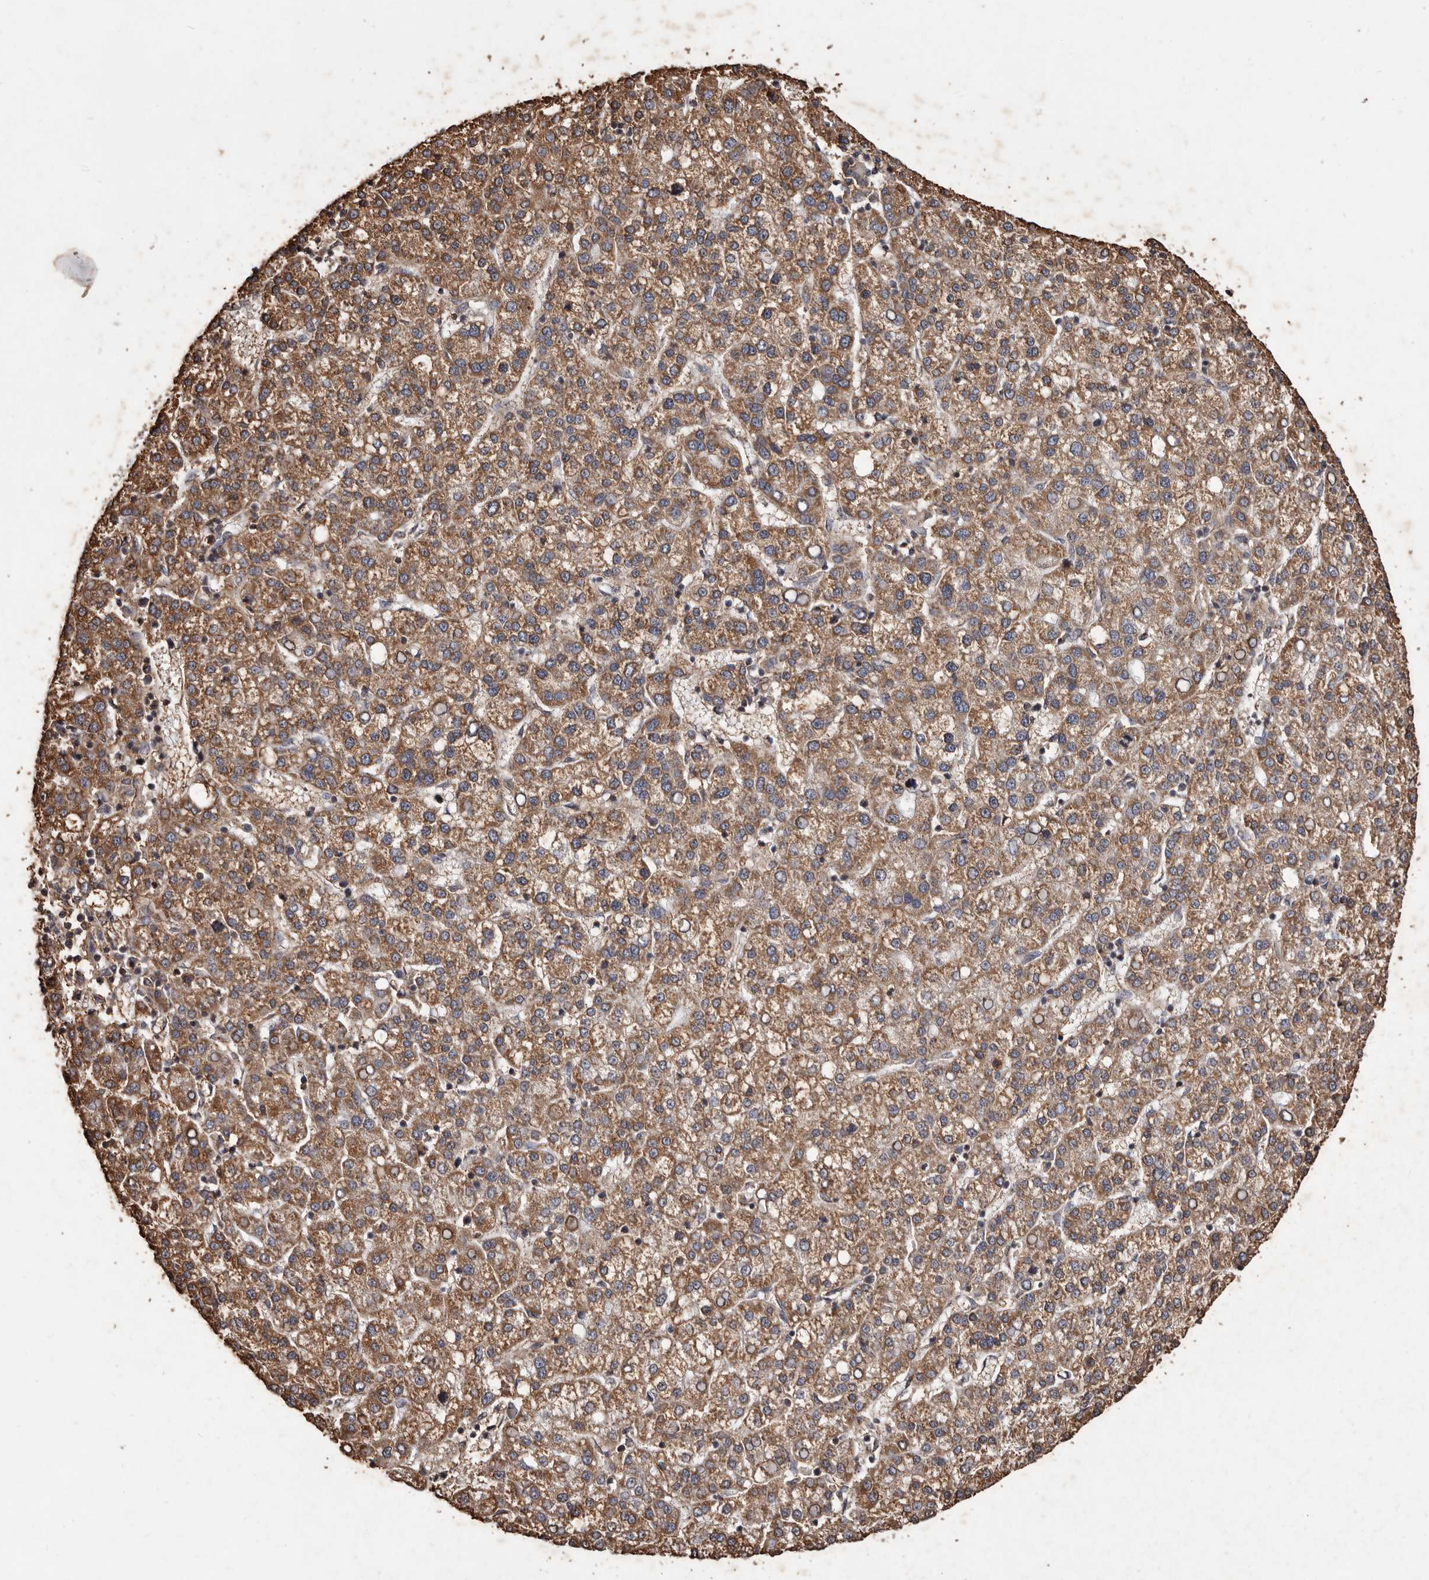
{"staining": {"intensity": "moderate", "quantity": ">75%", "location": "cytoplasmic/membranous"}, "tissue": "liver cancer", "cell_type": "Tumor cells", "image_type": "cancer", "snomed": [{"axis": "morphology", "description": "Carcinoma, Hepatocellular, NOS"}, {"axis": "topography", "description": "Liver"}], "caption": "The immunohistochemical stain labels moderate cytoplasmic/membranous positivity in tumor cells of liver cancer (hepatocellular carcinoma) tissue.", "gene": "CXCL14", "patient": {"sex": "female", "age": 58}}